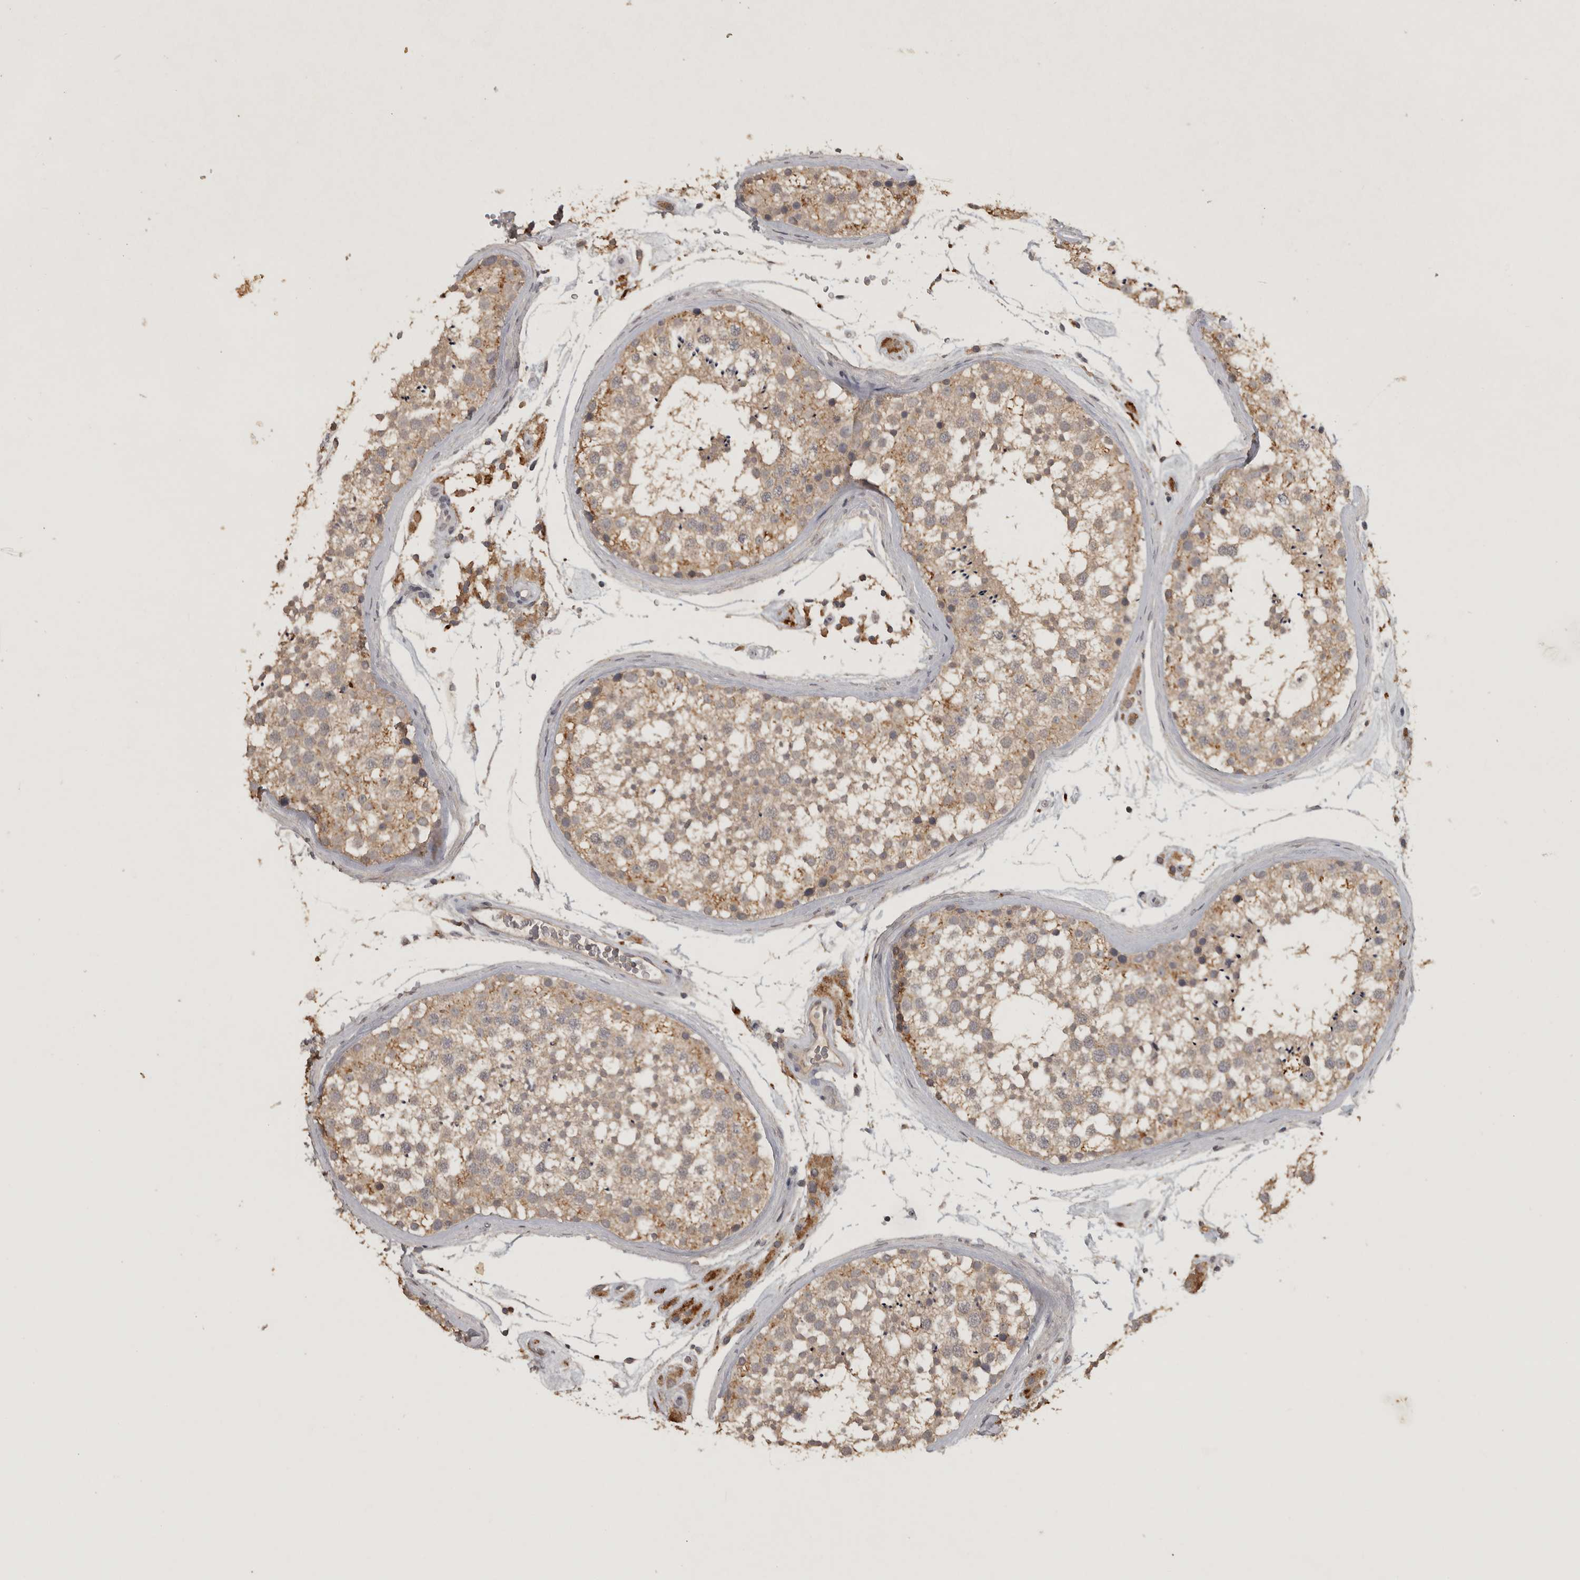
{"staining": {"intensity": "weak", "quantity": ">75%", "location": "cytoplasmic/membranous"}, "tissue": "testis", "cell_type": "Cells in seminiferous ducts", "image_type": "normal", "snomed": [{"axis": "morphology", "description": "Normal tissue, NOS"}, {"axis": "topography", "description": "Testis"}], "caption": "This is a photomicrograph of immunohistochemistry (IHC) staining of unremarkable testis, which shows weak positivity in the cytoplasmic/membranous of cells in seminiferous ducts.", "gene": "ADAMTS4", "patient": {"sex": "male", "age": 46}}